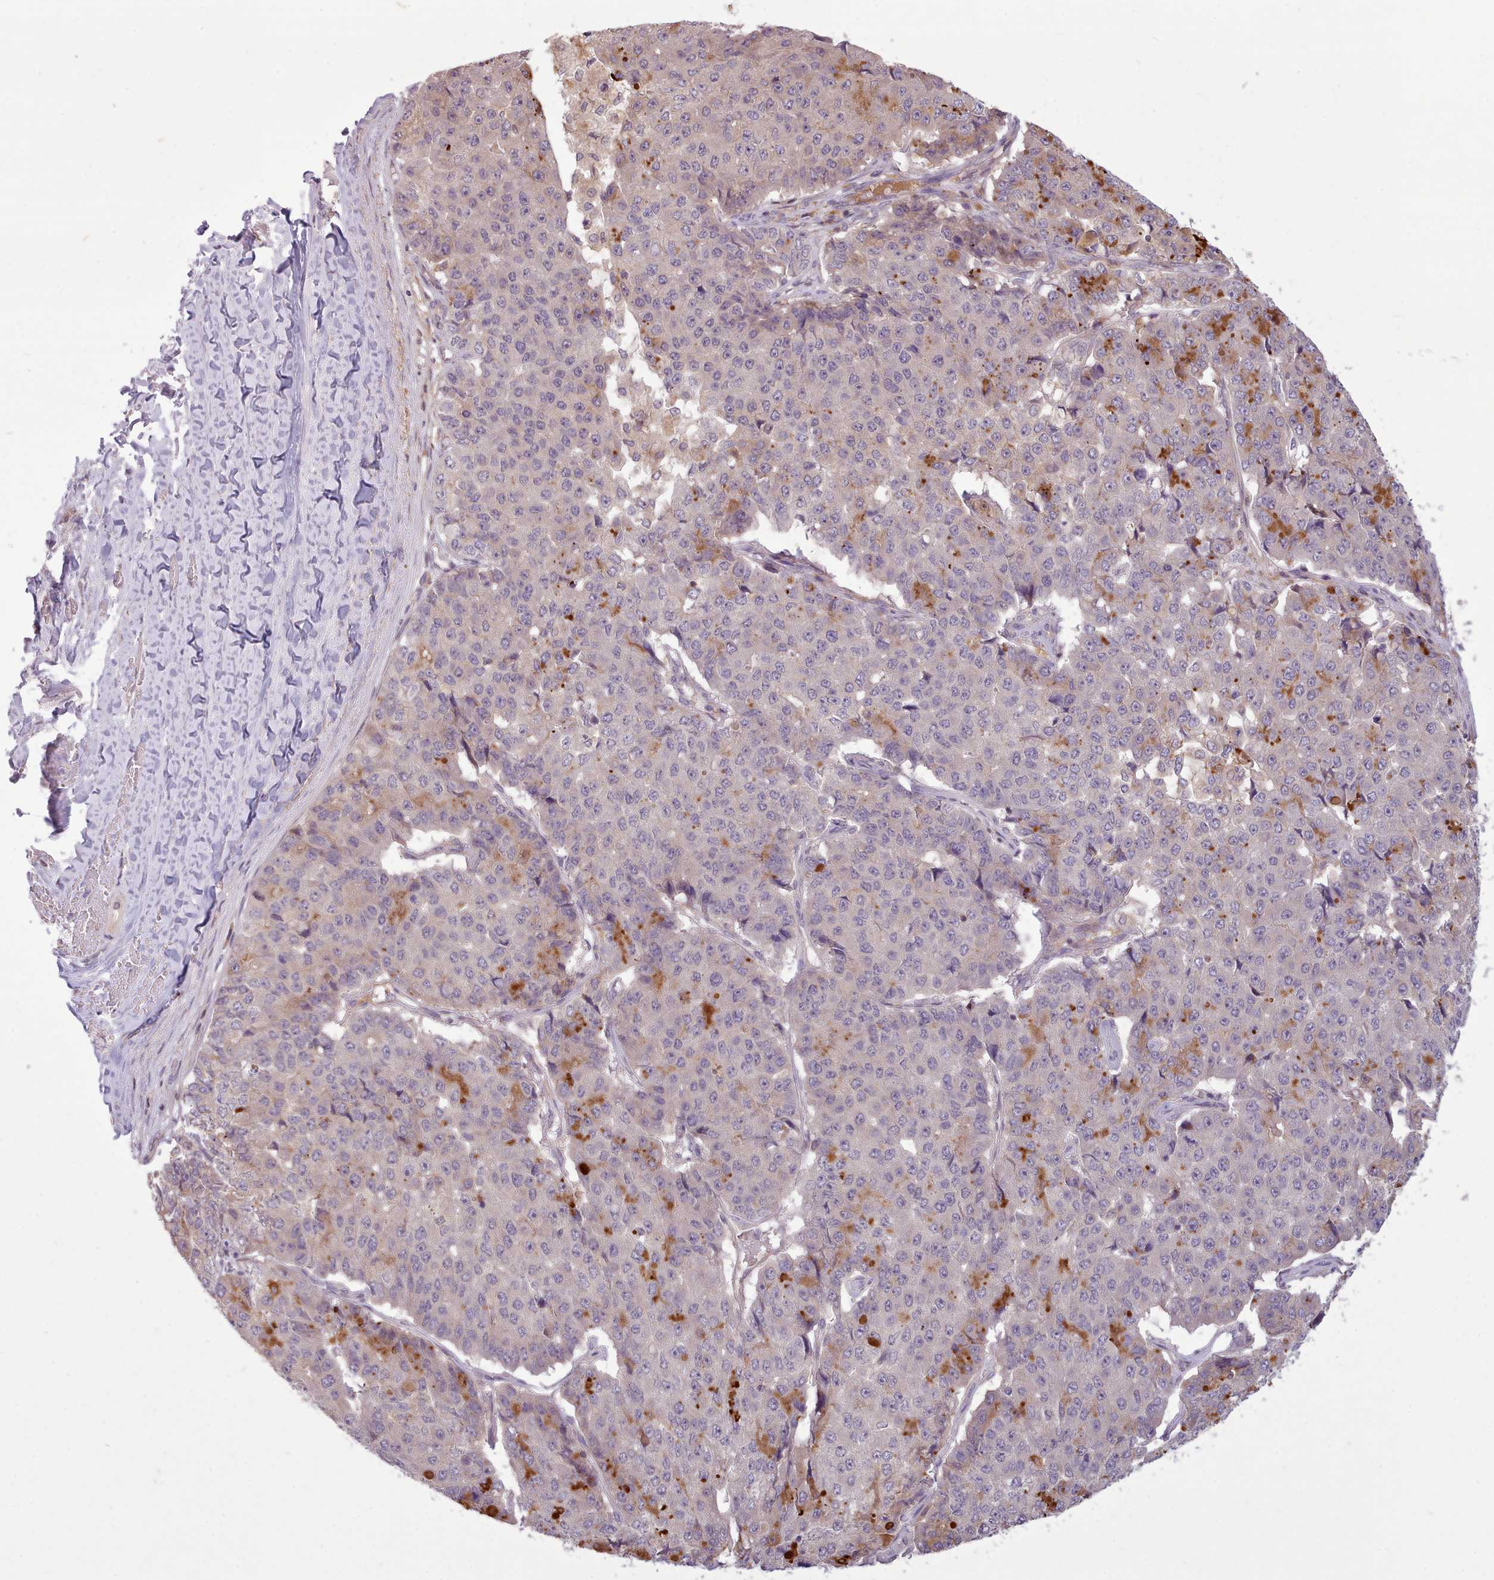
{"staining": {"intensity": "moderate", "quantity": "<25%", "location": "cytoplasmic/membranous"}, "tissue": "pancreatic cancer", "cell_type": "Tumor cells", "image_type": "cancer", "snomed": [{"axis": "morphology", "description": "Adenocarcinoma, NOS"}, {"axis": "topography", "description": "Pancreas"}], "caption": "A brown stain highlights moderate cytoplasmic/membranous expression of a protein in pancreatic cancer tumor cells.", "gene": "NMRK1", "patient": {"sex": "male", "age": 50}}